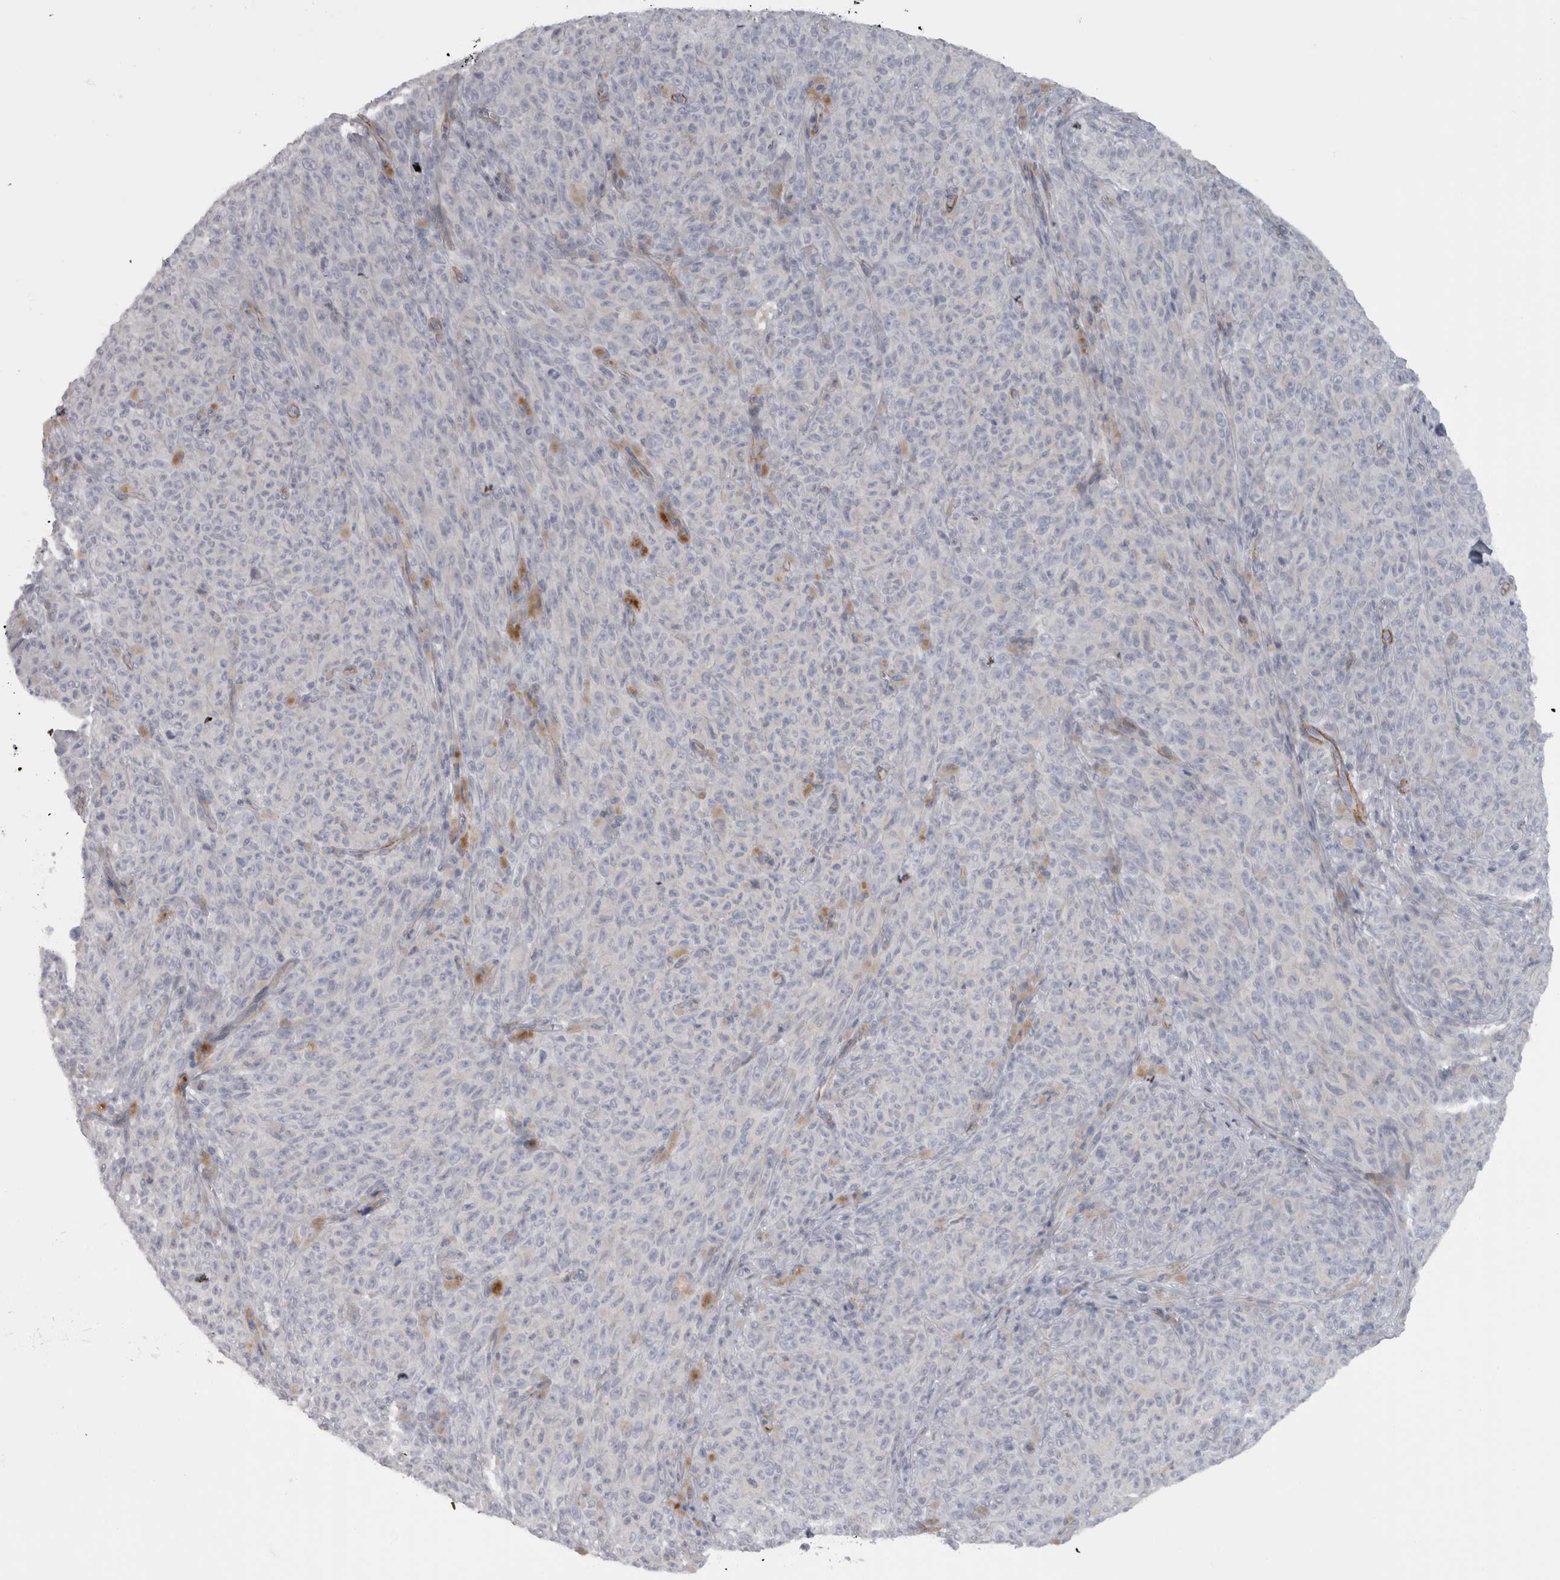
{"staining": {"intensity": "negative", "quantity": "none", "location": "none"}, "tissue": "melanoma", "cell_type": "Tumor cells", "image_type": "cancer", "snomed": [{"axis": "morphology", "description": "Malignant melanoma, NOS"}, {"axis": "topography", "description": "Skin"}], "caption": "Protein analysis of malignant melanoma exhibits no significant staining in tumor cells.", "gene": "PPP1R12B", "patient": {"sex": "female", "age": 82}}